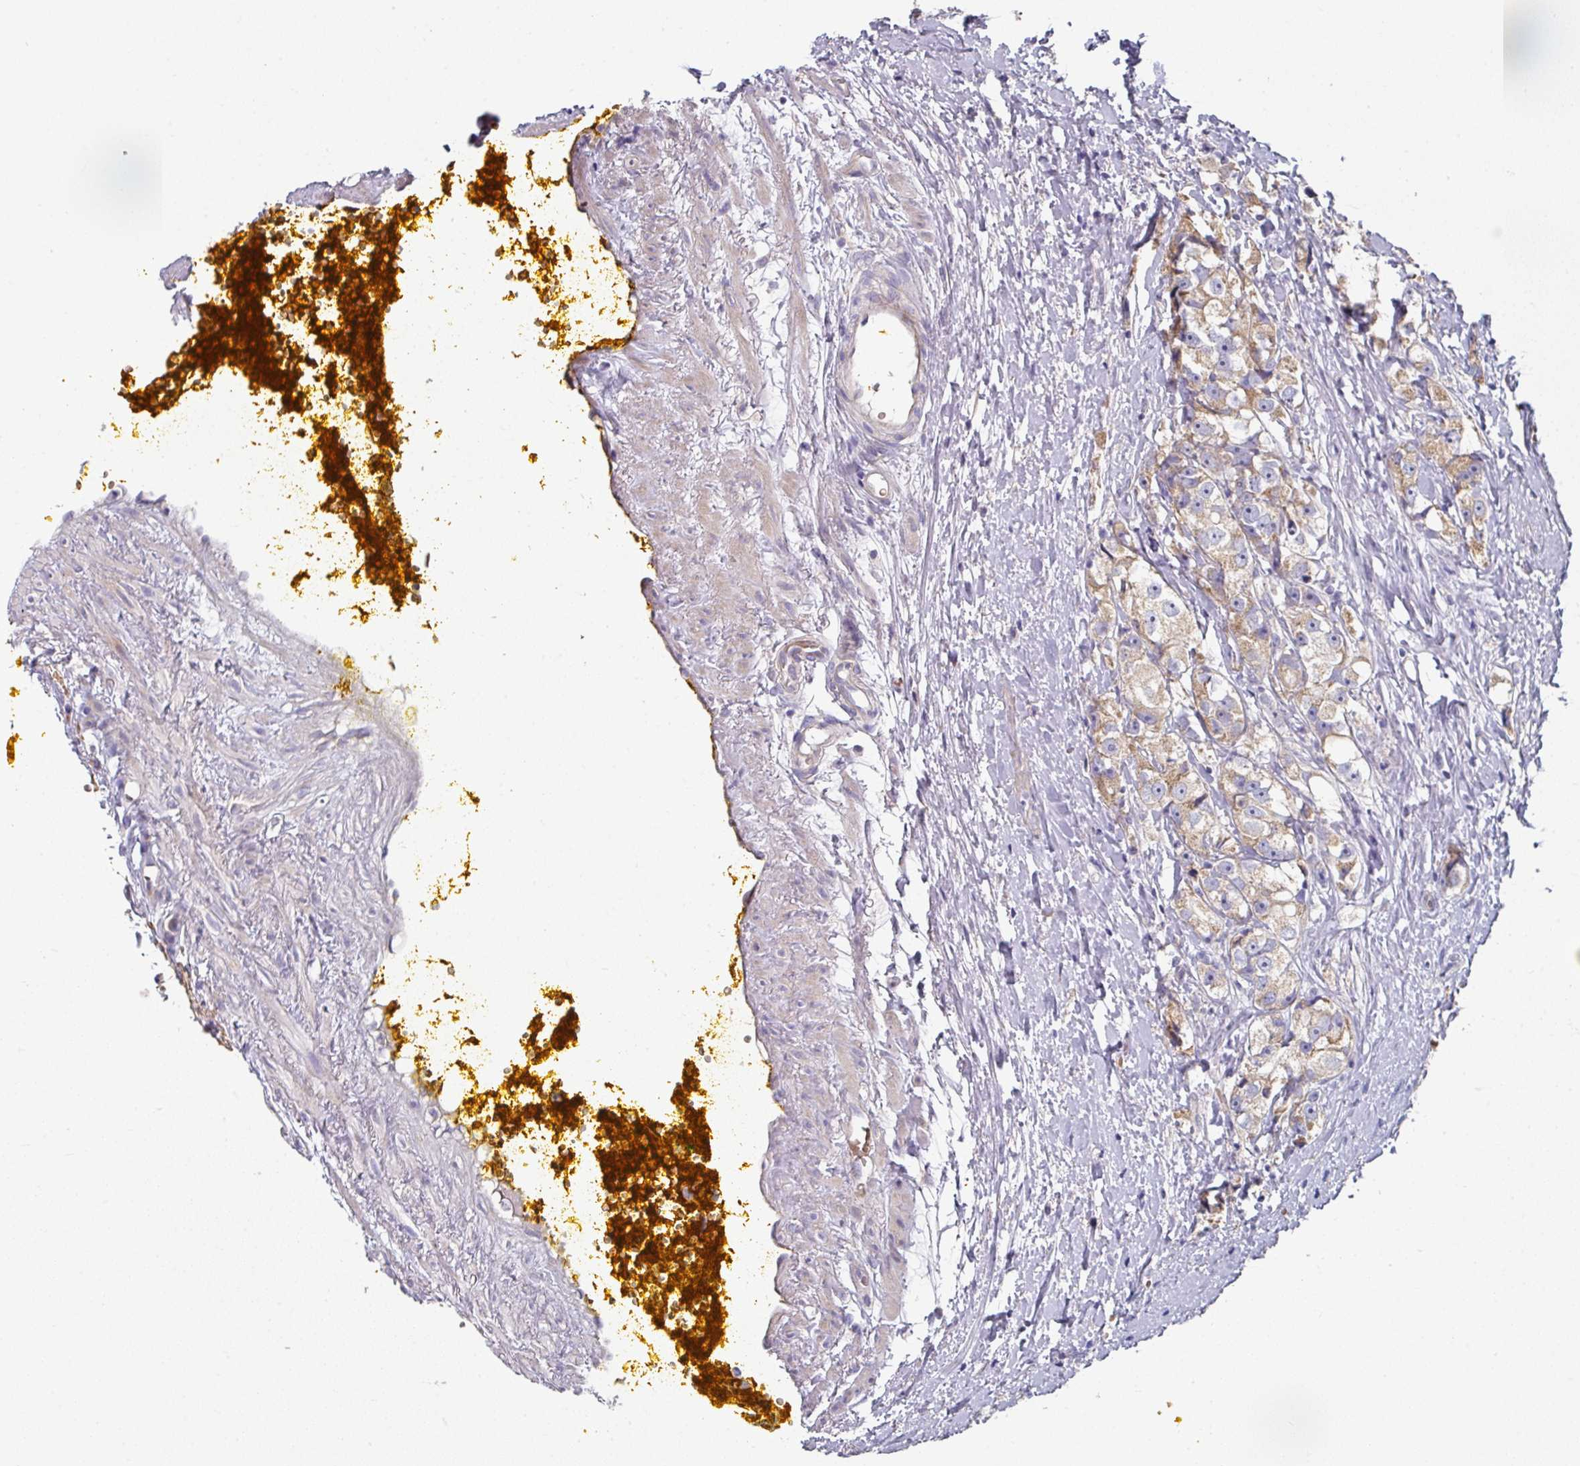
{"staining": {"intensity": "moderate", "quantity": ">75%", "location": "cytoplasmic/membranous"}, "tissue": "prostate cancer", "cell_type": "Tumor cells", "image_type": "cancer", "snomed": [{"axis": "morphology", "description": "Adenocarcinoma, High grade"}, {"axis": "topography", "description": "Prostate"}], "caption": "The immunohistochemical stain shows moderate cytoplasmic/membranous staining in tumor cells of prostate cancer tissue.", "gene": "PYROXD2", "patient": {"sex": "male", "age": 74}}